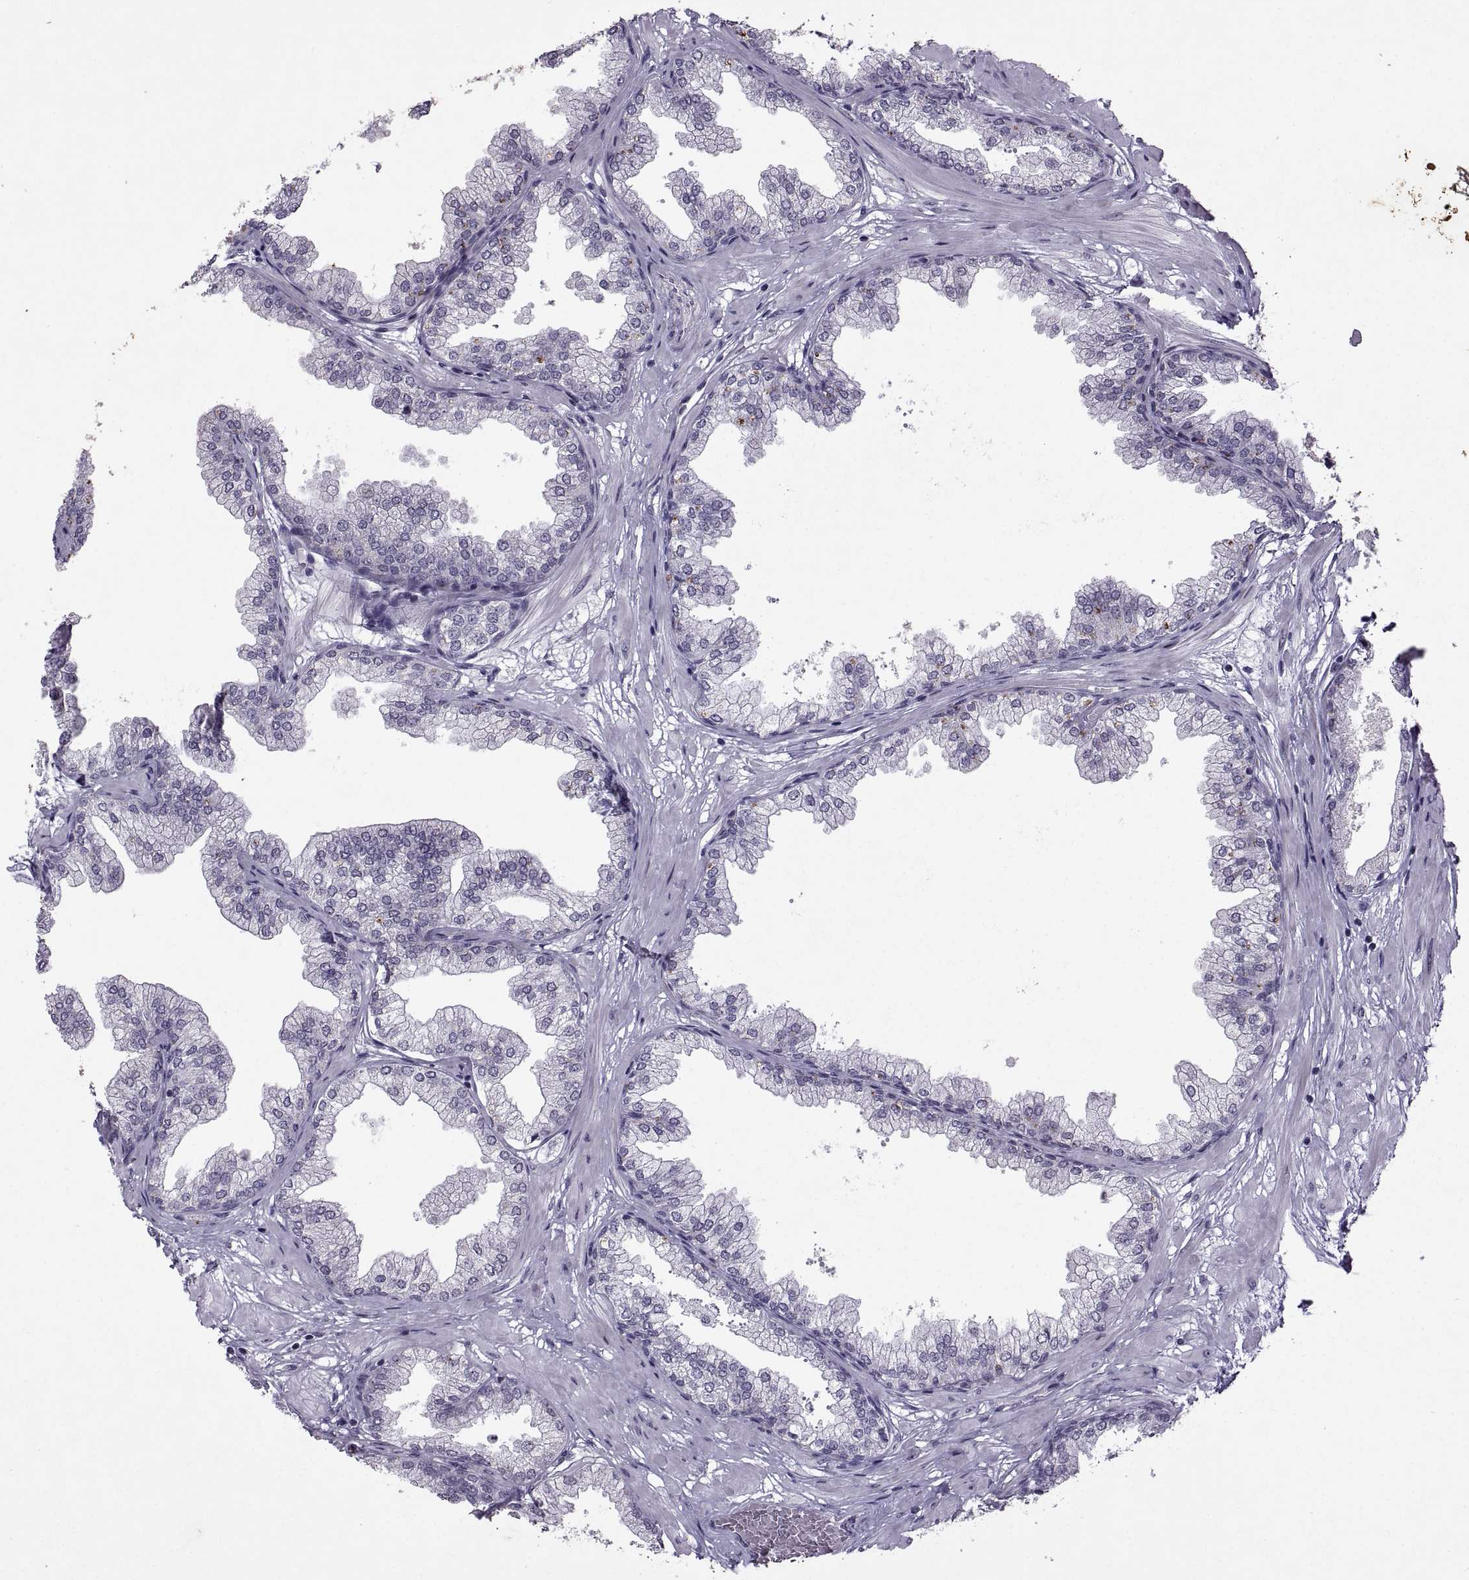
{"staining": {"intensity": "negative", "quantity": "none", "location": "none"}, "tissue": "prostate", "cell_type": "Glandular cells", "image_type": "normal", "snomed": [{"axis": "morphology", "description": "Normal tissue, NOS"}, {"axis": "topography", "description": "Prostate"}], "caption": "Human prostate stained for a protein using IHC shows no staining in glandular cells.", "gene": "SINHCAF", "patient": {"sex": "male", "age": 37}}